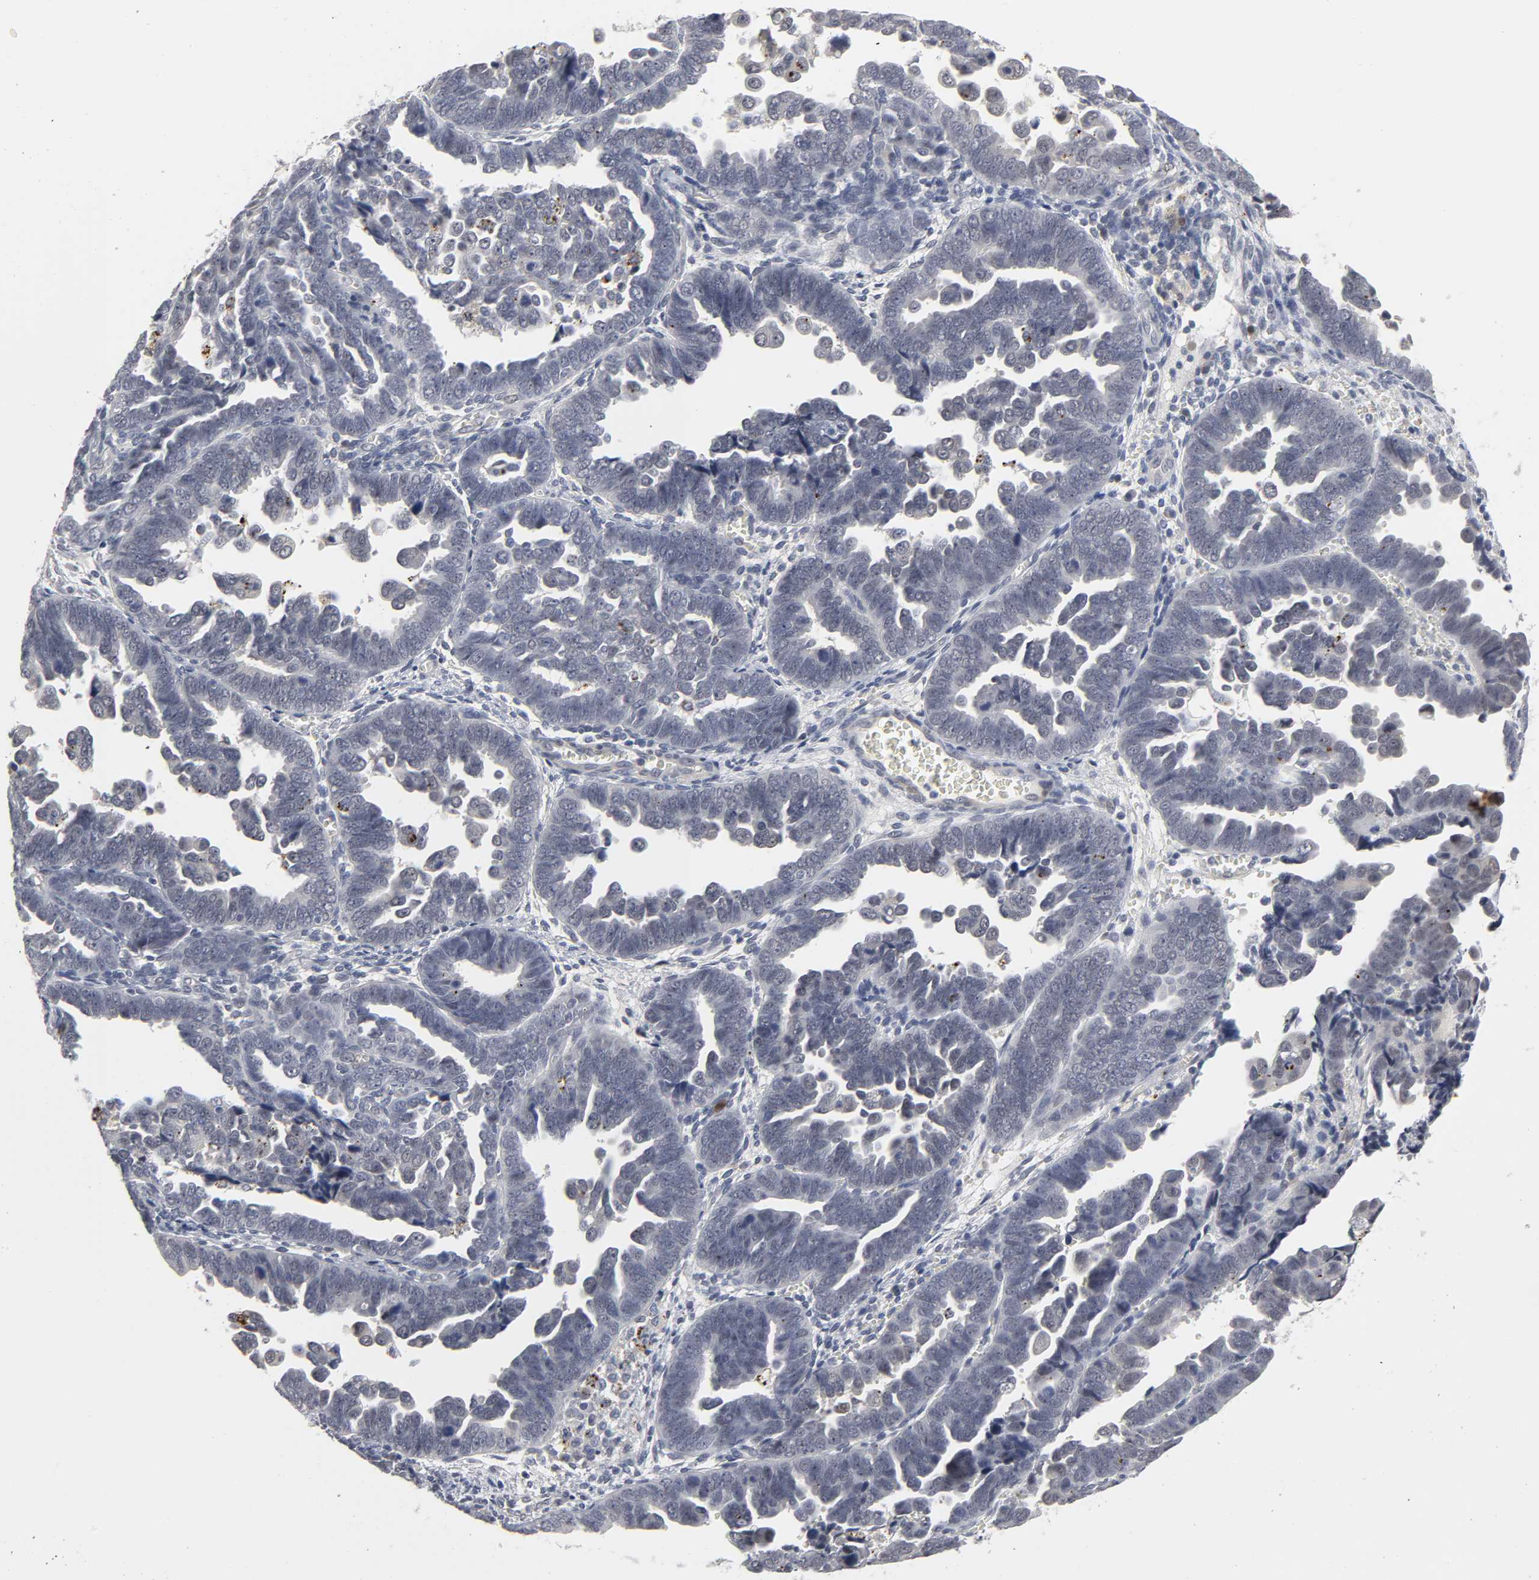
{"staining": {"intensity": "negative", "quantity": "none", "location": "none"}, "tissue": "endometrial cancer", "cell_type": "Tumor cells", "image_type": "cancer", "snomed": [{"axis": "morphology", "description": "Adenocarcinoma, NOS"}, {"axis": "topography", "description": "Endometrium"}], "caption": "A high-resolution micrograph shows immunohistochemistry staining of adenocarcinoma (endometrial), which reveals no significant staining in tumor cells.", "gene": "PDLIM3", "patient": {"sex": "female", "age": 75}}